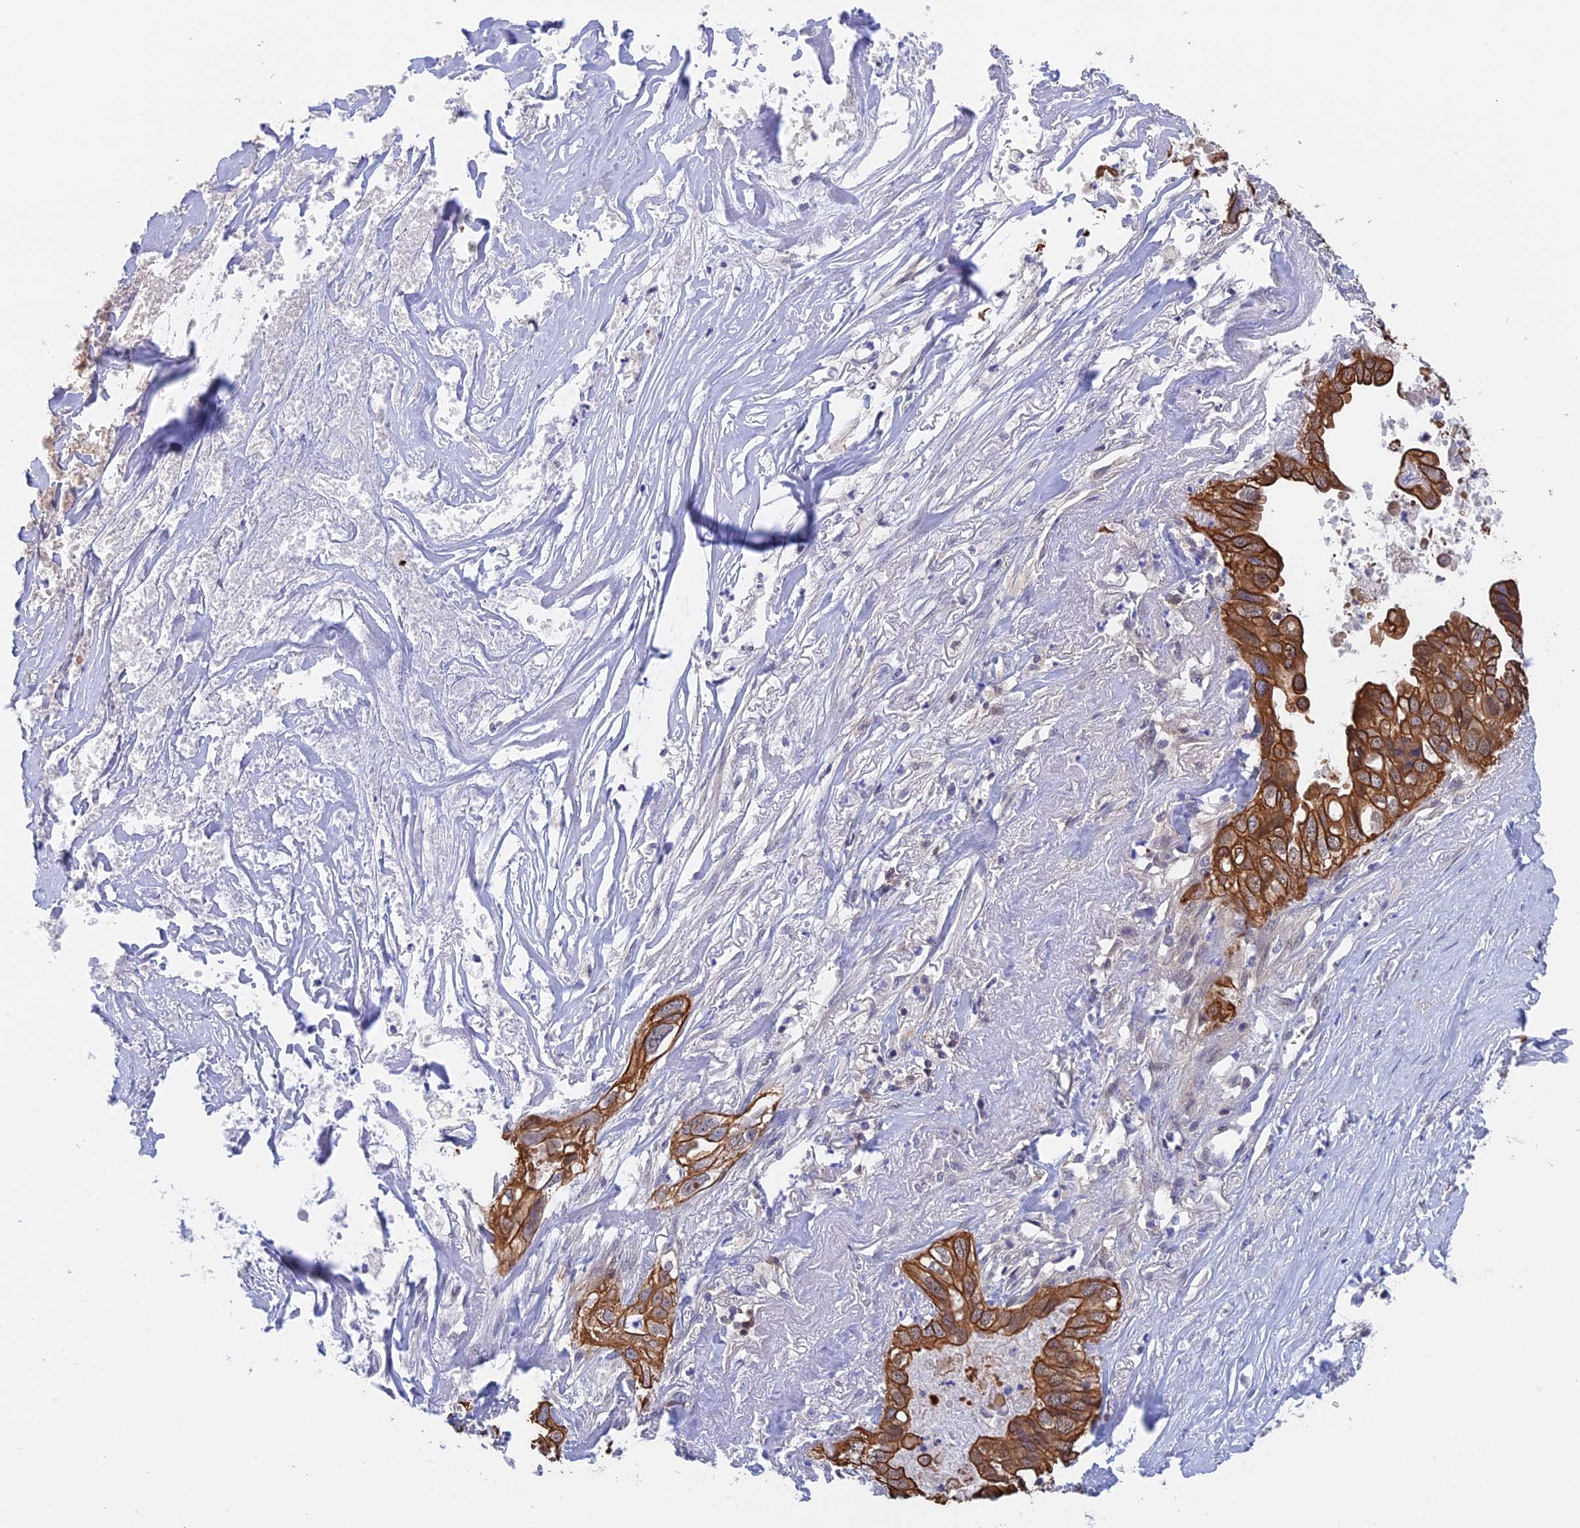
{"staining": {"intensity": "strong", "quantity": ">75%", "location": "cytoplasmic/membranous"}, "tissue": "liver cancer", "cell_type": "Tumor cells", "image_type": "cancer", "snomed": [{"axis": "morphology", "description": "Cholangiocarcinoma"}, {"axis": "topography", "description": "Liver"}], "caption": "Protein analysis of liver cancer (cholangiocarcinoma) tissue demonstrates strong cytoplasmic/membranous positivity in approximately >75% of tumor cells.", "gene": "STUB1", "patient": {"sex": "female", "age": 79}}